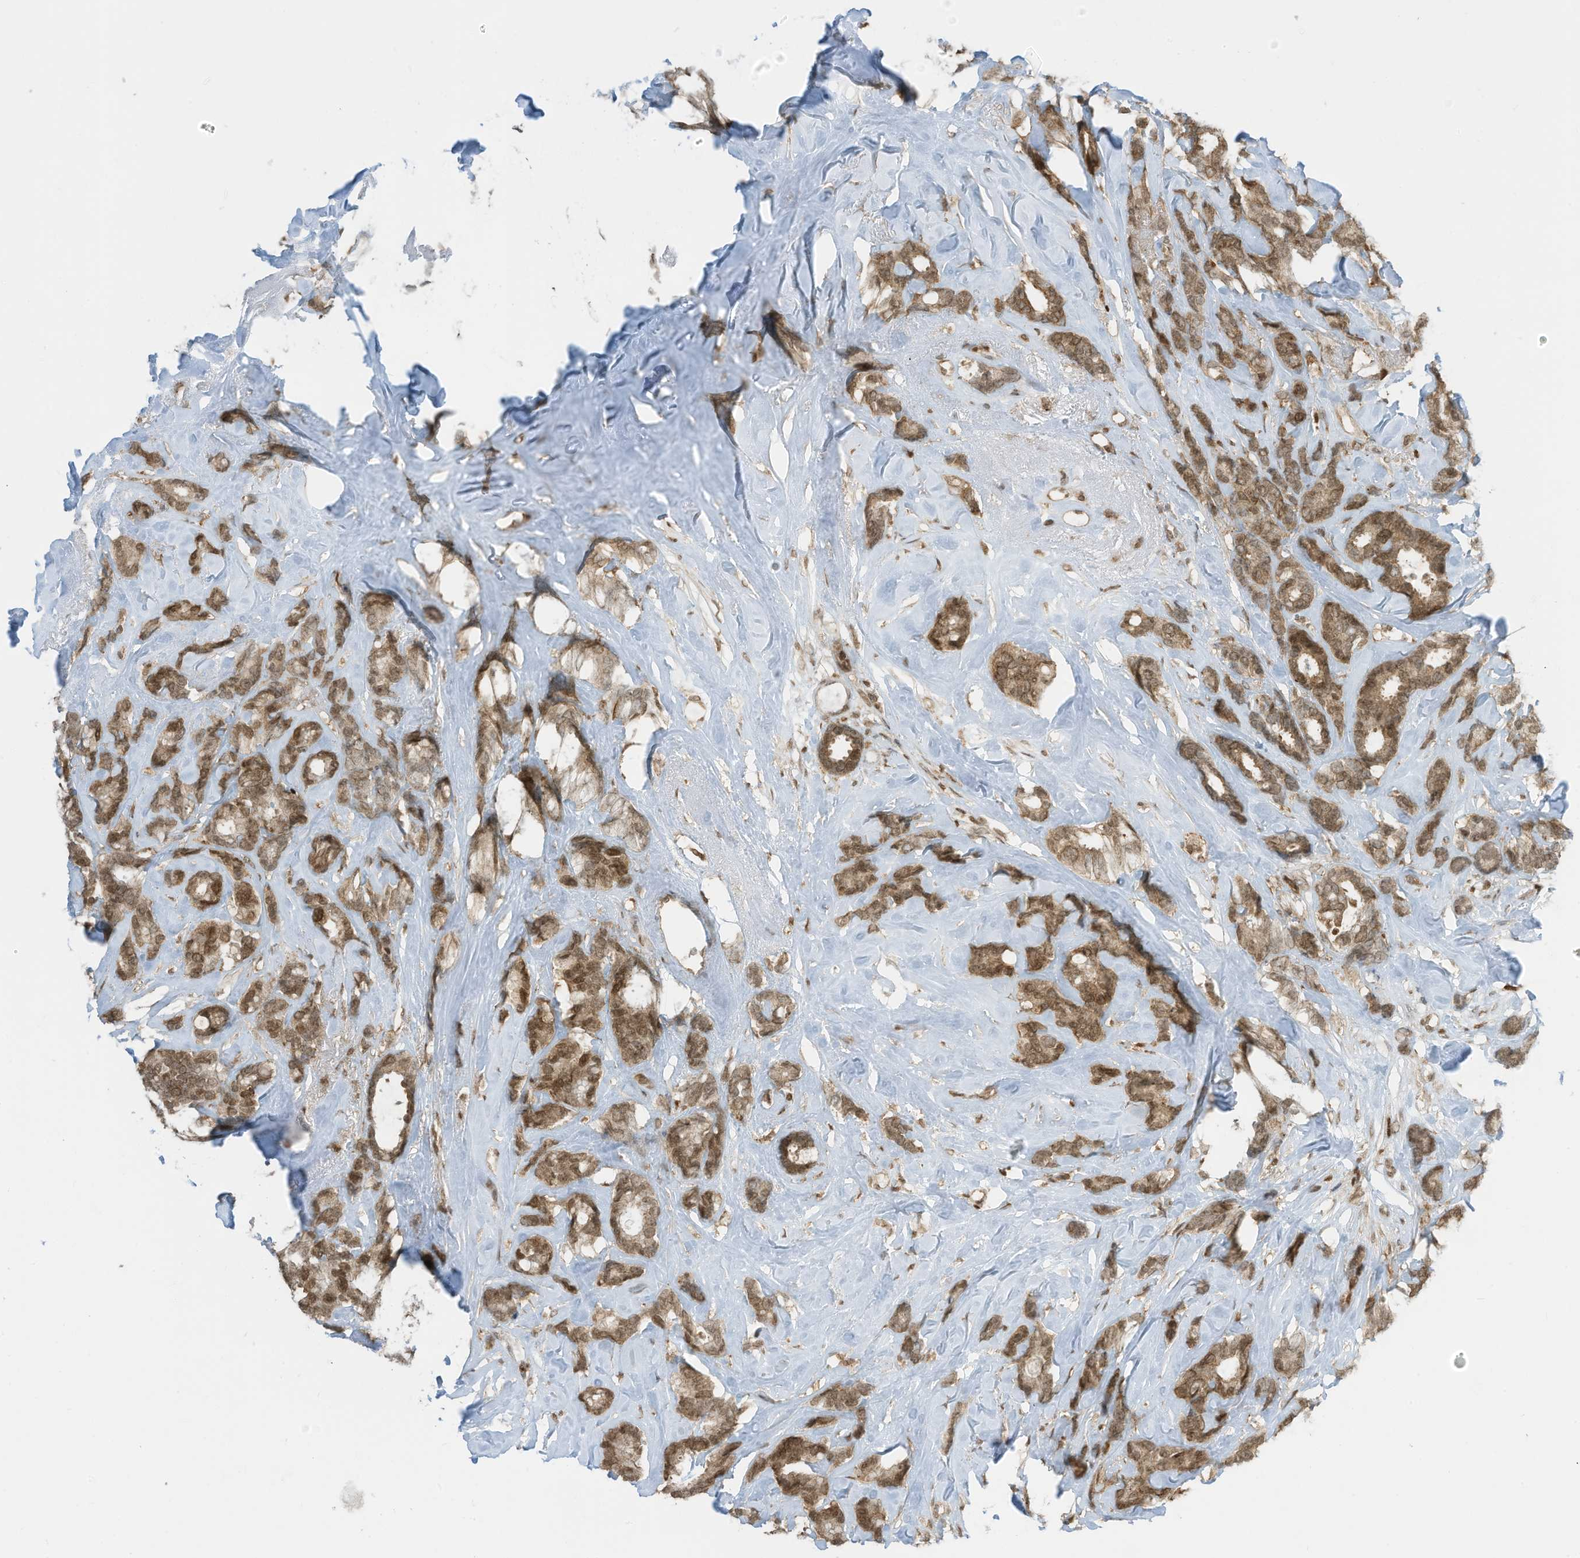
{"staining": {"intensity": "moderate", "quantity": ">75%", "location": "cytoplasmic/membranous,nuclear"}, "tissue": "breast cancer", "cell_type": "Tumor cells", "image_type": "cancer", "snomed": [{"axis": "morphology", "description": "Duct carcinoma"}, {"axis": "topography", "description": "Breast"}], "caption": "Invasive ductal carcinoma (breast) stained for a protein reveals moderate cytoplasmic/membranous and nuclear positivity in tumor cells. (Stains: DAB in brown, nuclei in blue, Microscopy: brightfield microscopy at high magnification).", "gene": "KPNB1", "patient": {"sex": "female", "age": 87}}